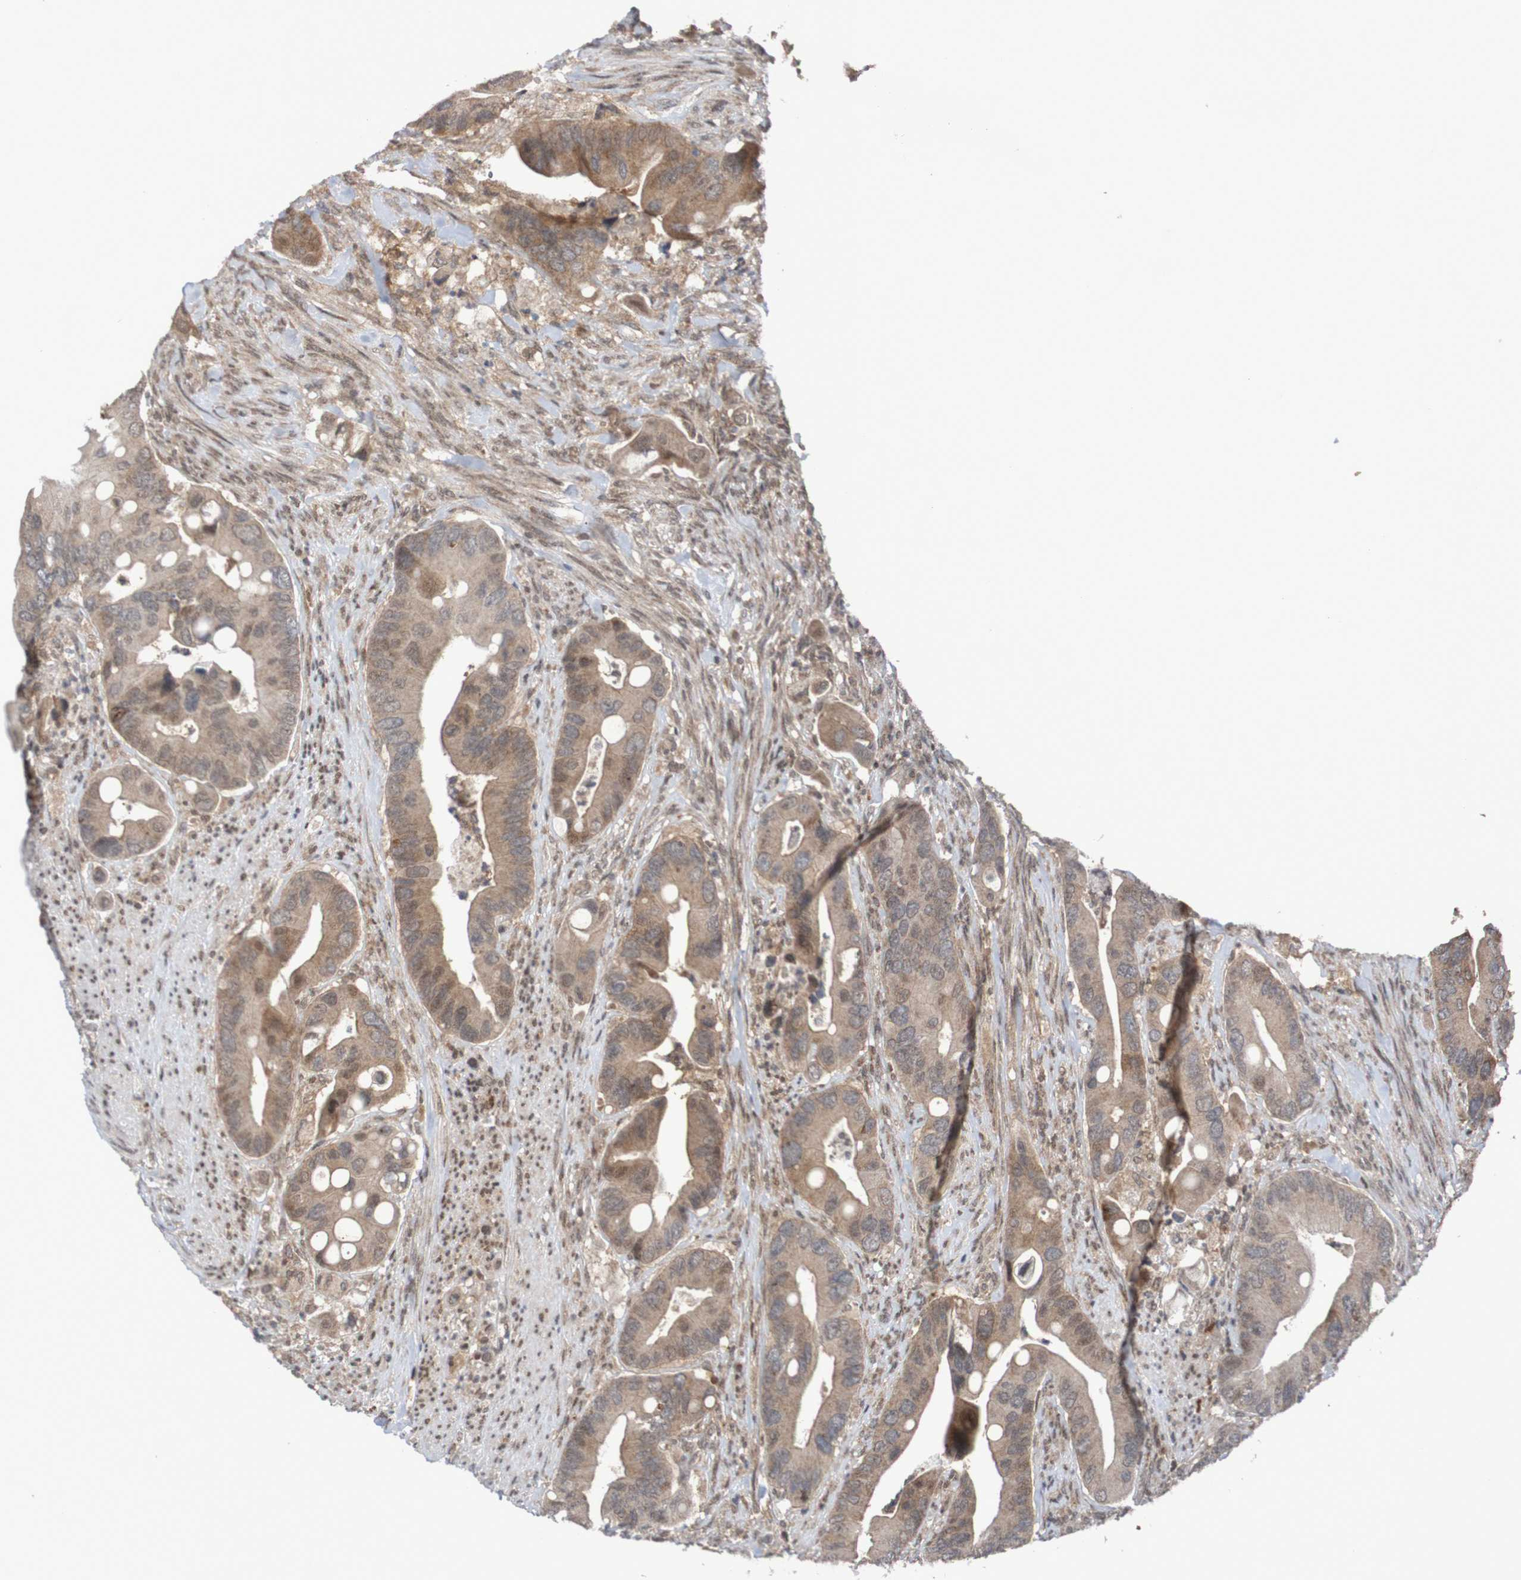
{"staining": {"intensity": "weak", "quantity": ">75%", "location": "cytoplasmic/membranous"}, "tissue": "colorectal cancer", "cell_type": "Tumor cells", "image_type": "cancer", "snomed": [{"axis": "morphology", "description": "Adenocarcinoma, NOS"}, {"axis": "topography", "description": "Rectum"}], "caption": "Colorectal cancer (adenocarcinoma) was stained to show a protein in brown. There is low levels of weak cytoplasmic/membranous staining in approximately >75% of tumor cells. Nuclei are stained in blue.", "gene": "ITLN1", "patient": {"sex": "female", "age": 57}}